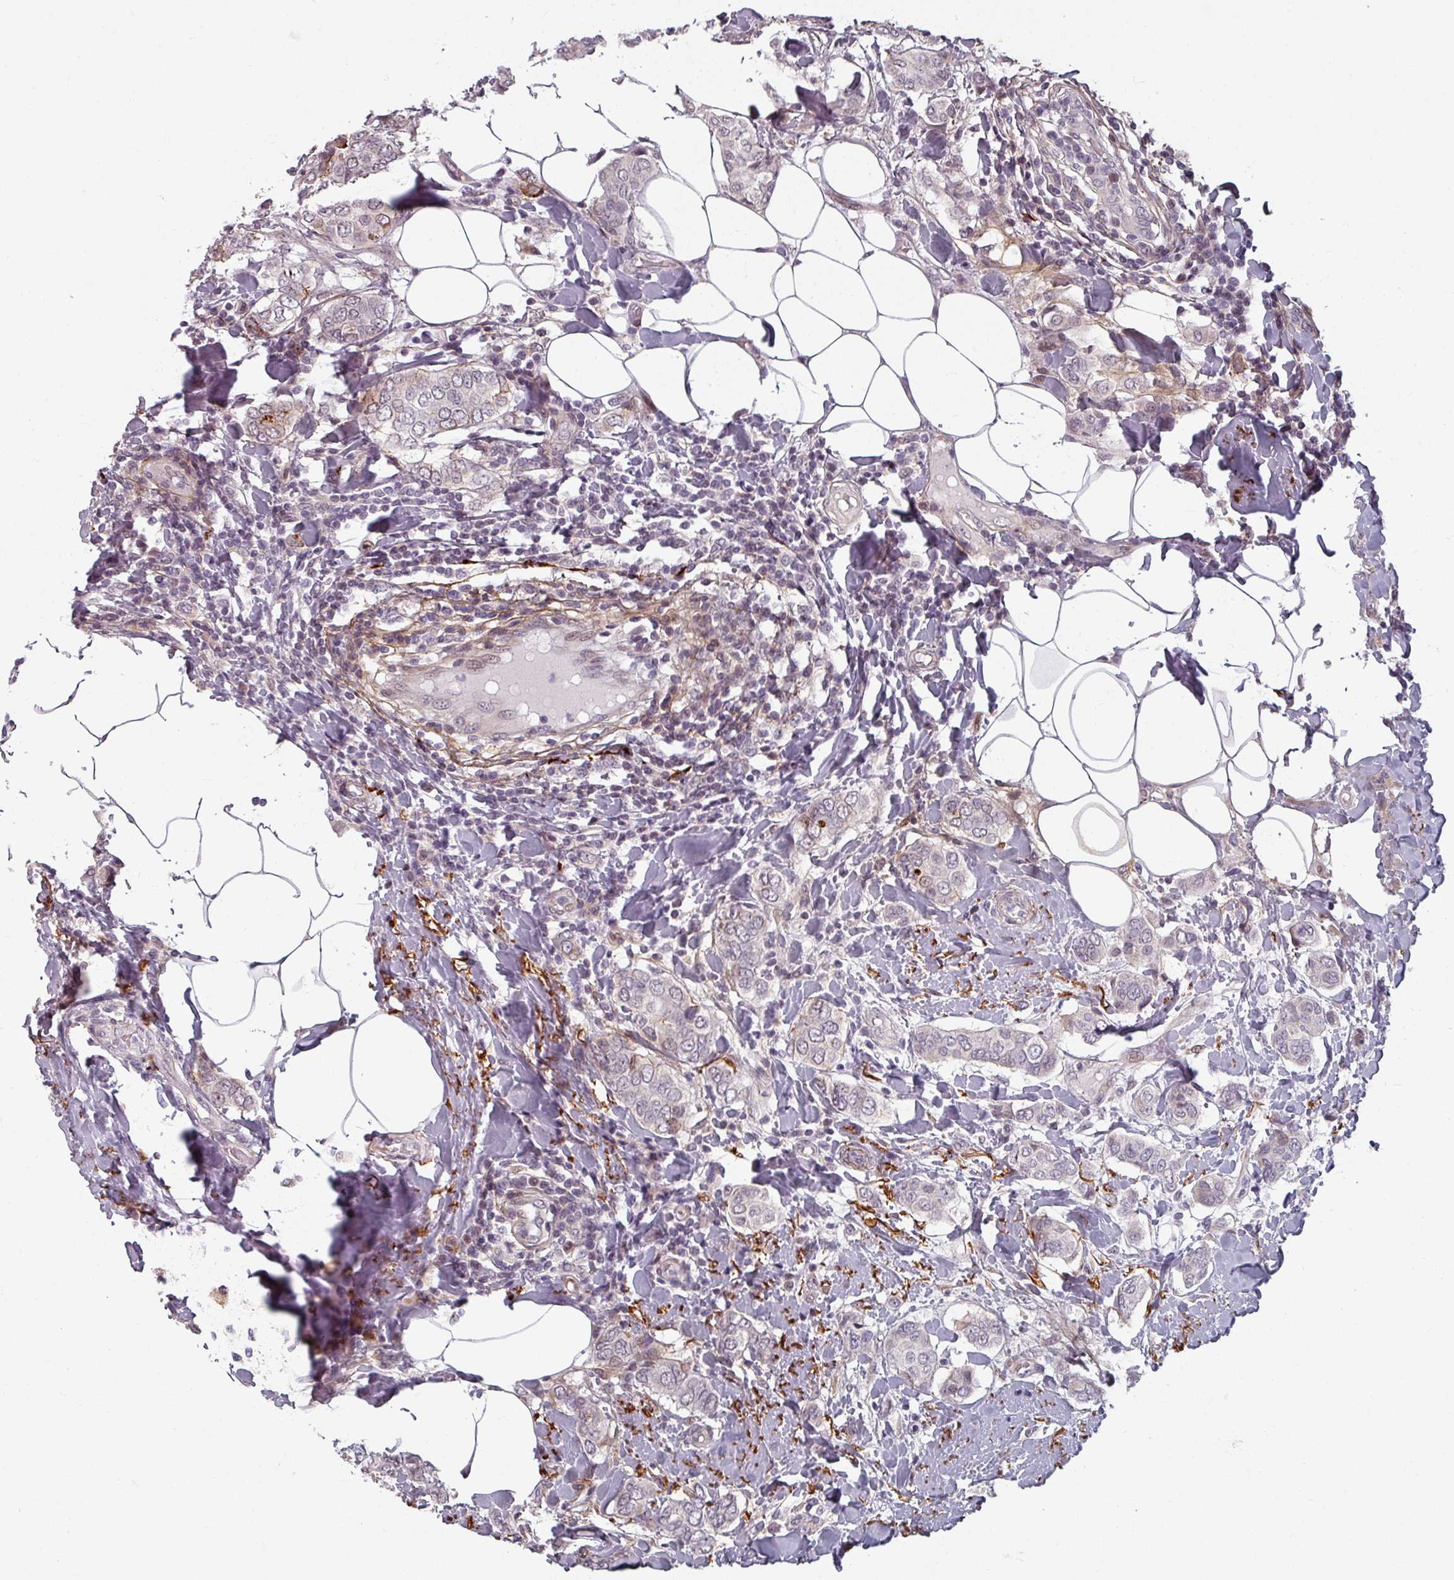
{"staining": {"intensity": "negative", "quantity": "none", "location": "none"}, "tissue": "breast cancer", "cell_type": "Tumor cells", "image_type": "cancer", "snomed": [{"axis": "morphology", "description": "Lobular carcinoma"}, {"axis": "topography", "description": "Breast"}], "caption": "A high-resolution histopathology image shows immunohistochemistry (IHC) staining of breast lobular carcinoma, which reveals no significant expression in tumor cells.", "gene": "CYB5RL", "patient": {"sex": "female", "age": 51}}